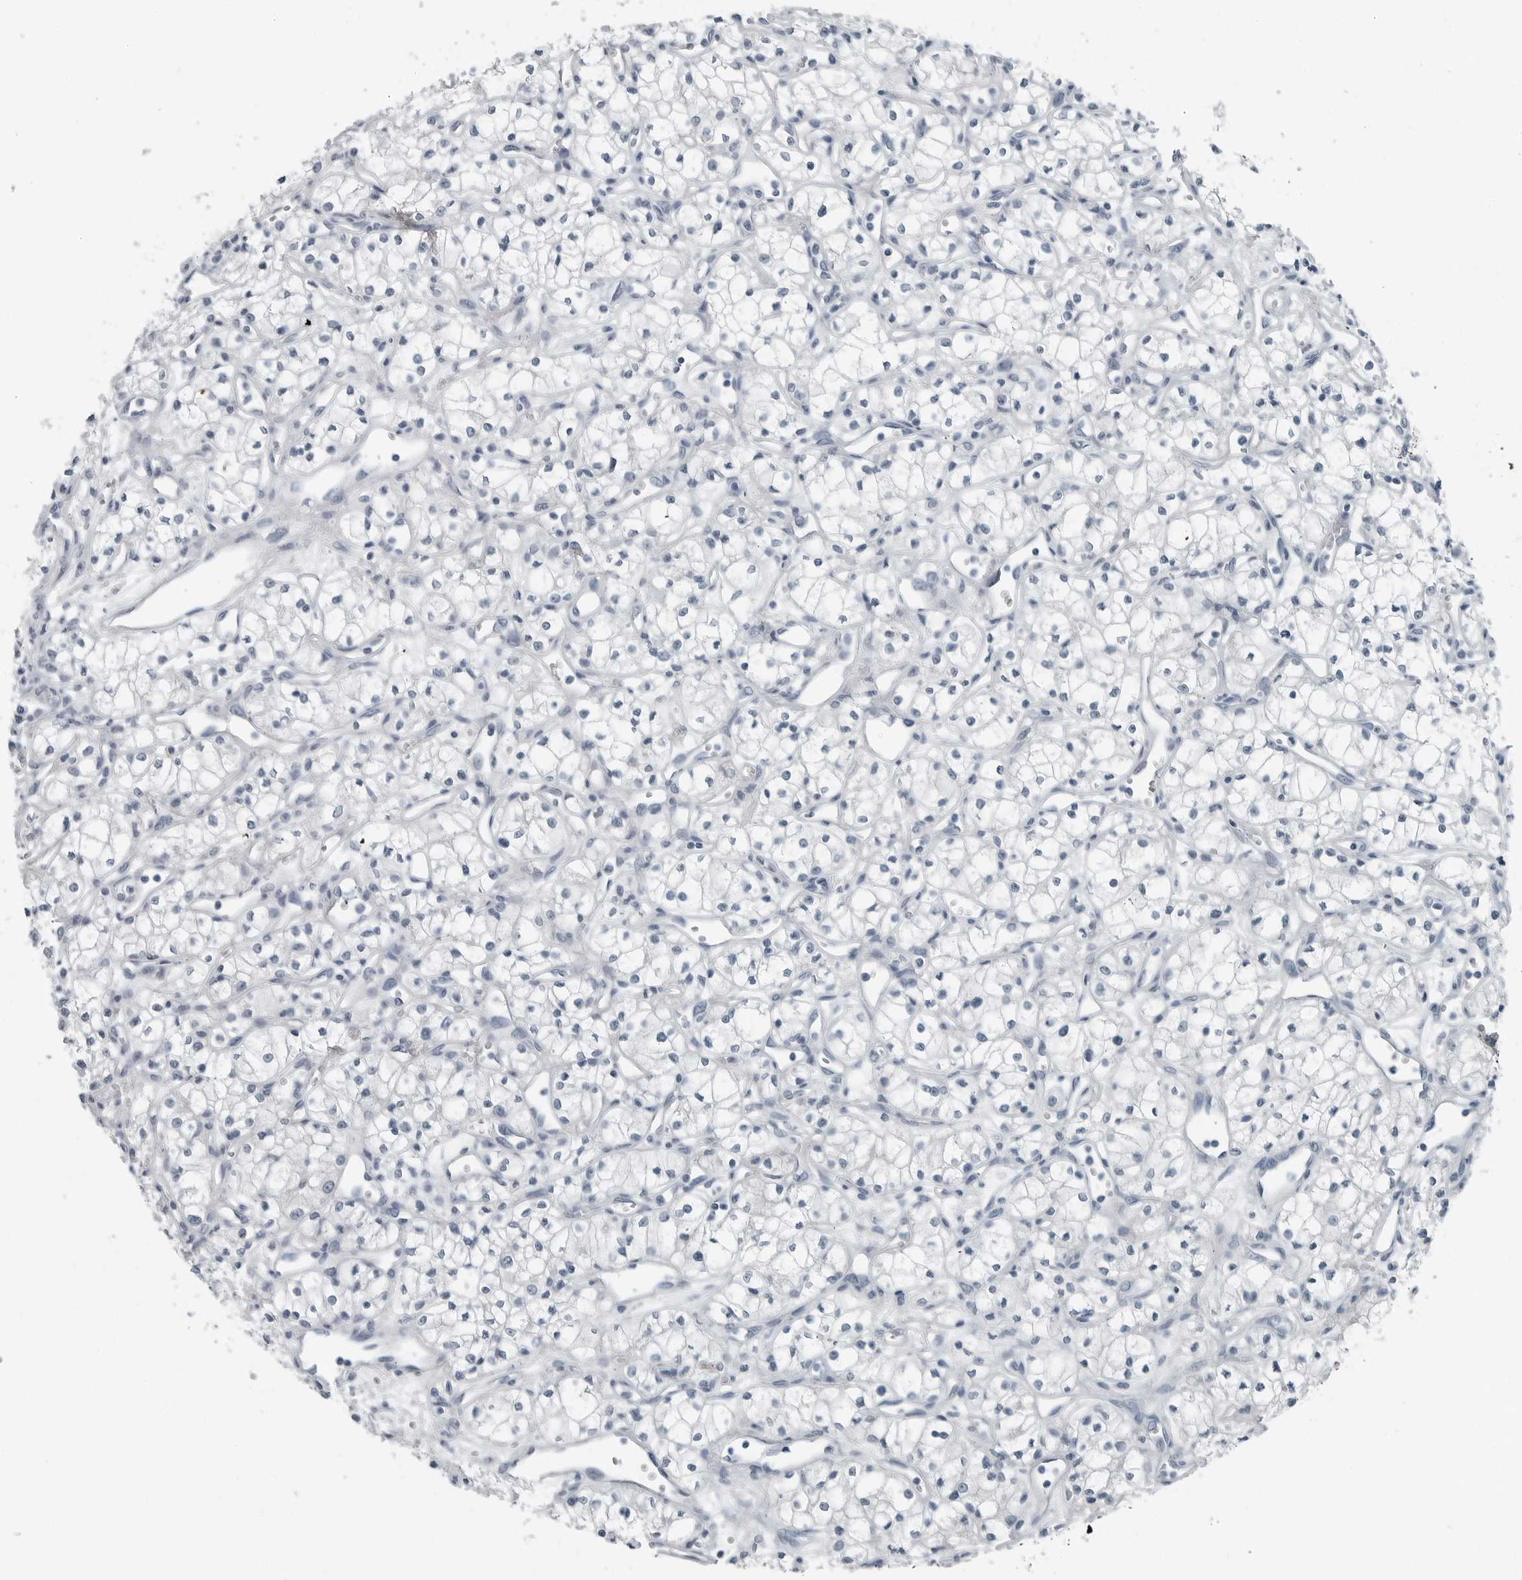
{"staining": {"intensity": "negative", "quantity": "none", "location": "none"}, "tissue": "renal cancer", "cell_type": "Tumor cells", "image_type": "cancer", "snomed": [{"axis": "morphology", "description": "Adenocarcinoma, NOS"}, {"axis": "topography", "description": "Kidney"}], "caption": "IHC of renal cancer (adenocarcinoma) reveals no expression in tumor cells.", "gene": "ZPBP2", "patient": {"sex": "male", "age": 59}}